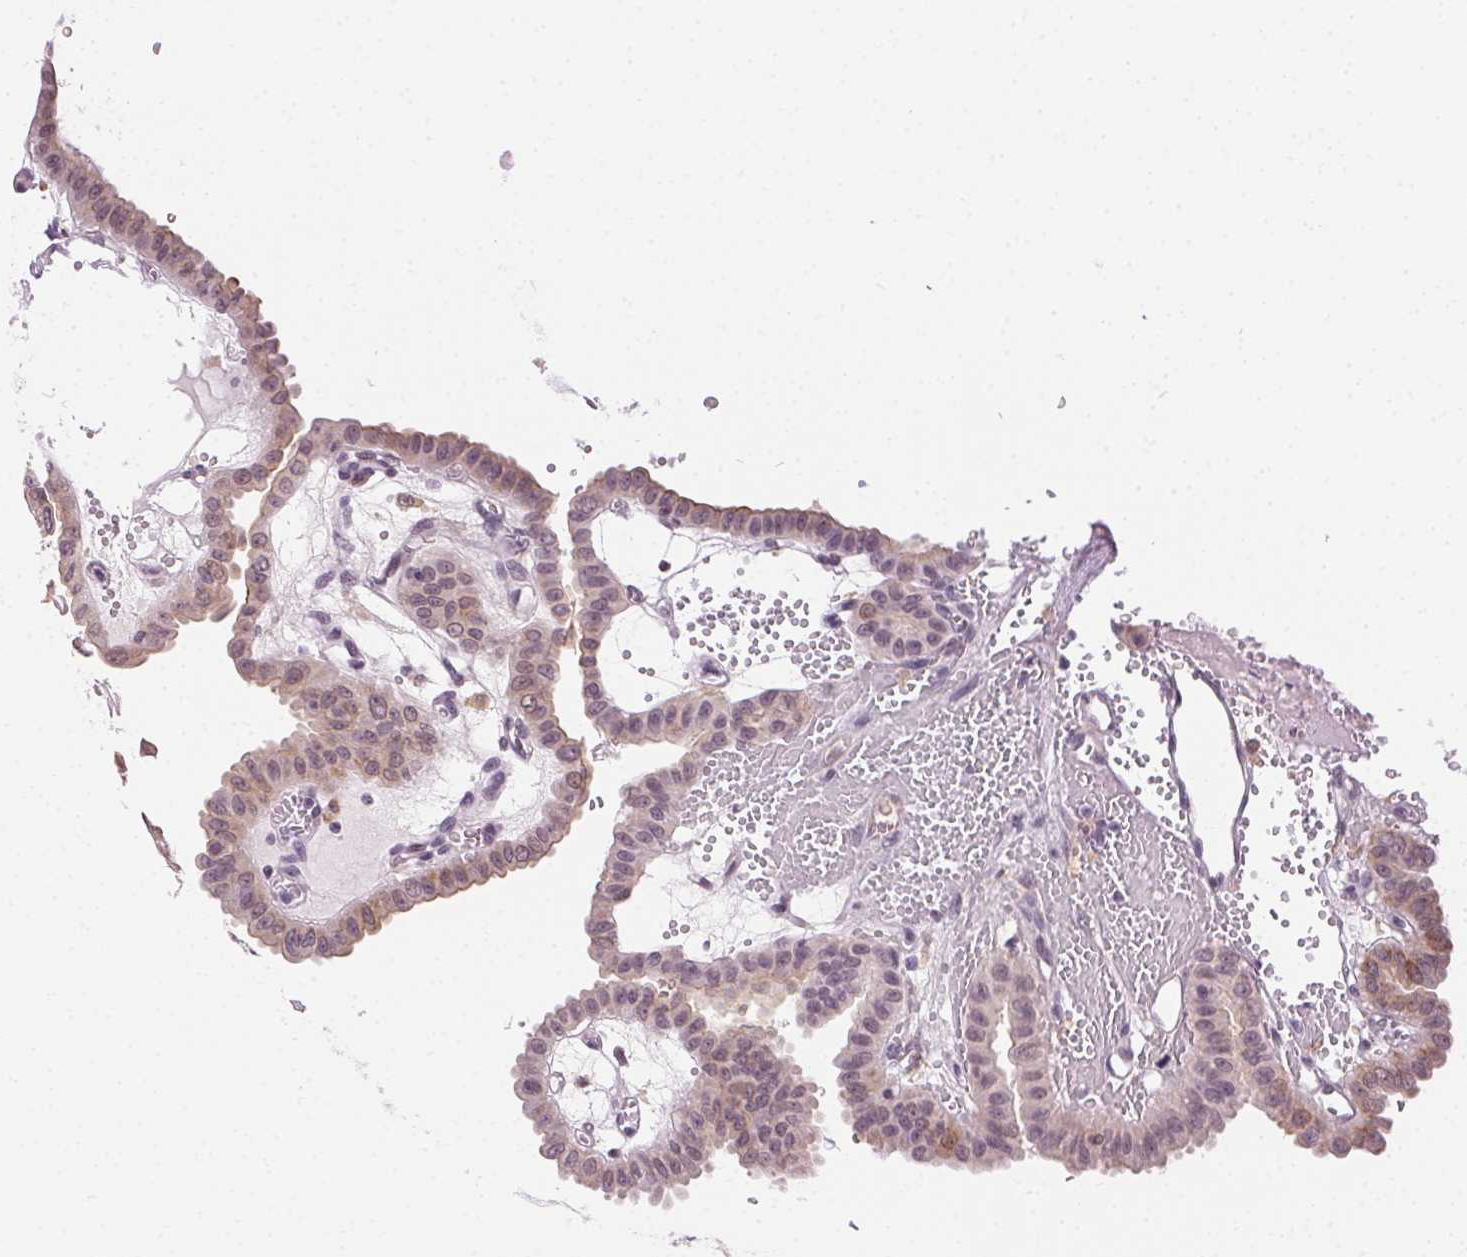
{"staining": {"intensity": "weak", "quantity": "25%-75%", "location": "cytoplasmic/membranous,nuclear"}, "tissue": "thyroid cancer", "cell_type": "Tumor cells", "image_type": "cancer", "snomed": [{"axis": "morphology", "description": "Papillary adenocarcinoma, NOS"}, {"axis": "topography", "description": "Thyroid gland"}], "caption": "Human thyroid cancer (papillary adenocarcinoma) stained with a protein marker displays weak staining in tumor cells.", "gene": "AIF1L", "patient": {"sex": "male", "age": 87}}